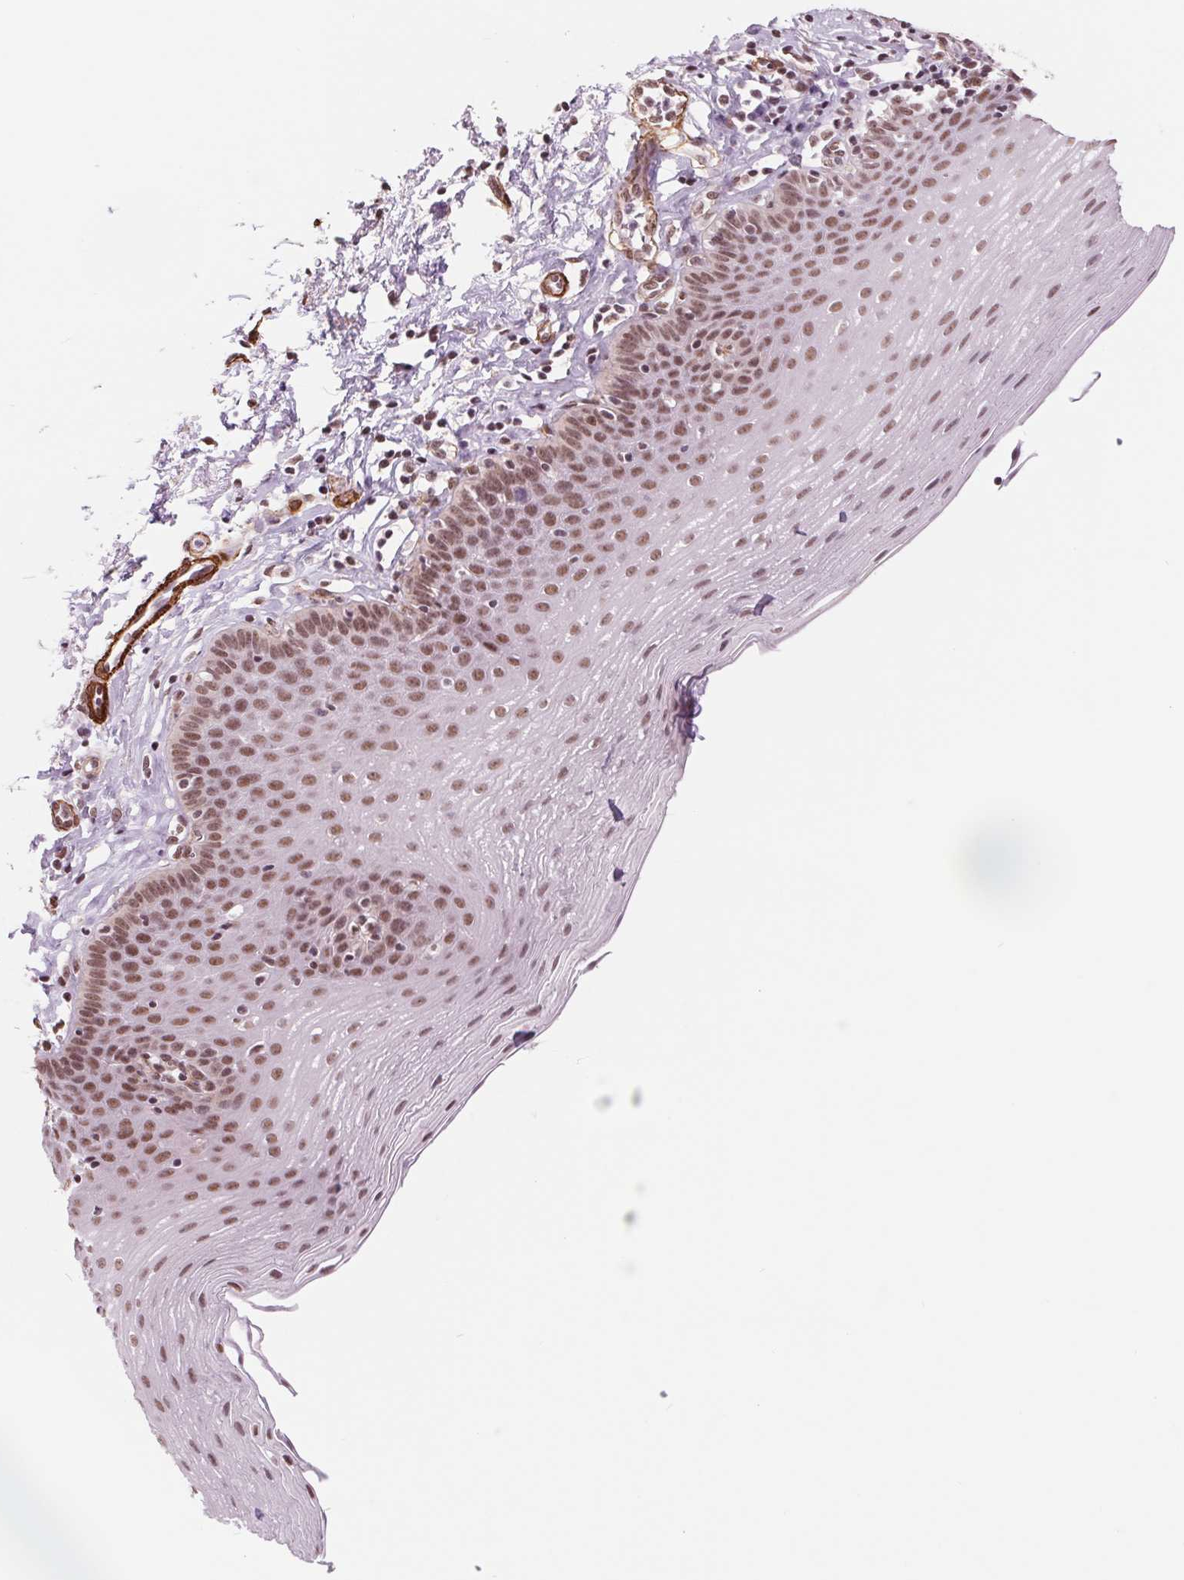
{"staining": {"intensity": "moderate", "quantity": ">75%", "location": "nuclear"}, "tissue": "esophagus", "cell_type": "Squamous epithelial cells", "image_type": "normal", "snomed": [{"axis": "morphology", "description": "Normal tissue, NOS"}, {"axis": "topography", "description": "Esophagus"}], "caption": "High-magnification brightfield microscopy of normal esophagus stained with DAB (3,3'-diaminobenzidine) (brown) and counterstained with hematoxylin (blue). squamous epithelial cells exhibit moderate nuclear positivity is appreciated in approximately>75% of cells.", "gene": "BCAT1", "patient": {"sex": "female", "age": 81}}